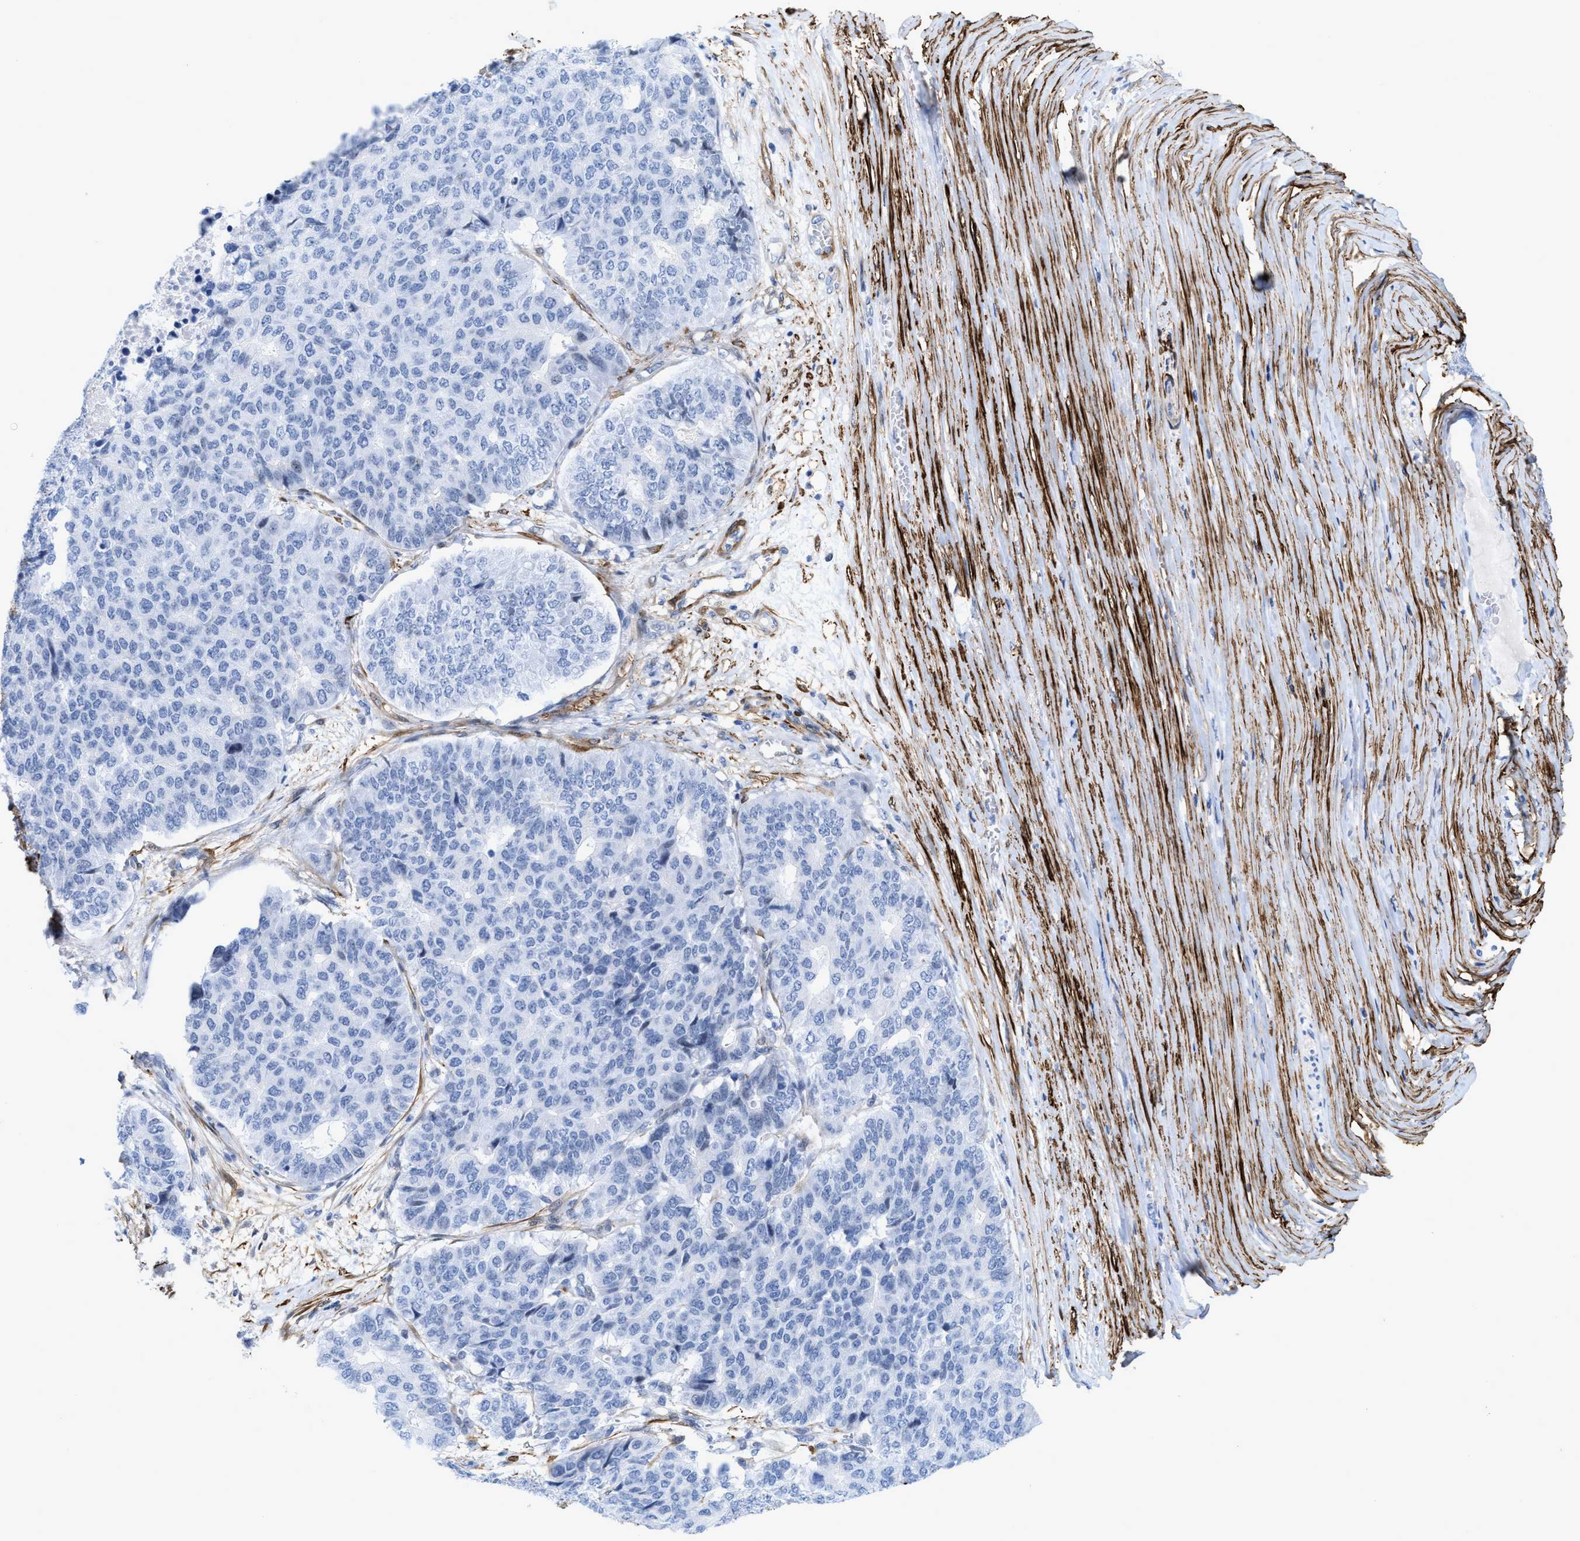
{"staining": {"intensity": "negative", "quantity": "none", "location": "none"}, "tissue": "pancreatic cancer", "cell_type": "Tumor cells", "image_type": "cancer", "snomed": [{"axis": "morphology", "description": "Adenocarcinoma, NOS"}, {"axis": "topography", "description": "Pancreas"}], "caption": "An immunohistochemistry photomicrograph of pancreatic adenocarcinoma is shown. There is no staining in tumor cells of pancreatic adenocarcinoma.", "gene": "TAGLN", "patient": {"sex": "male", "age": 50}}